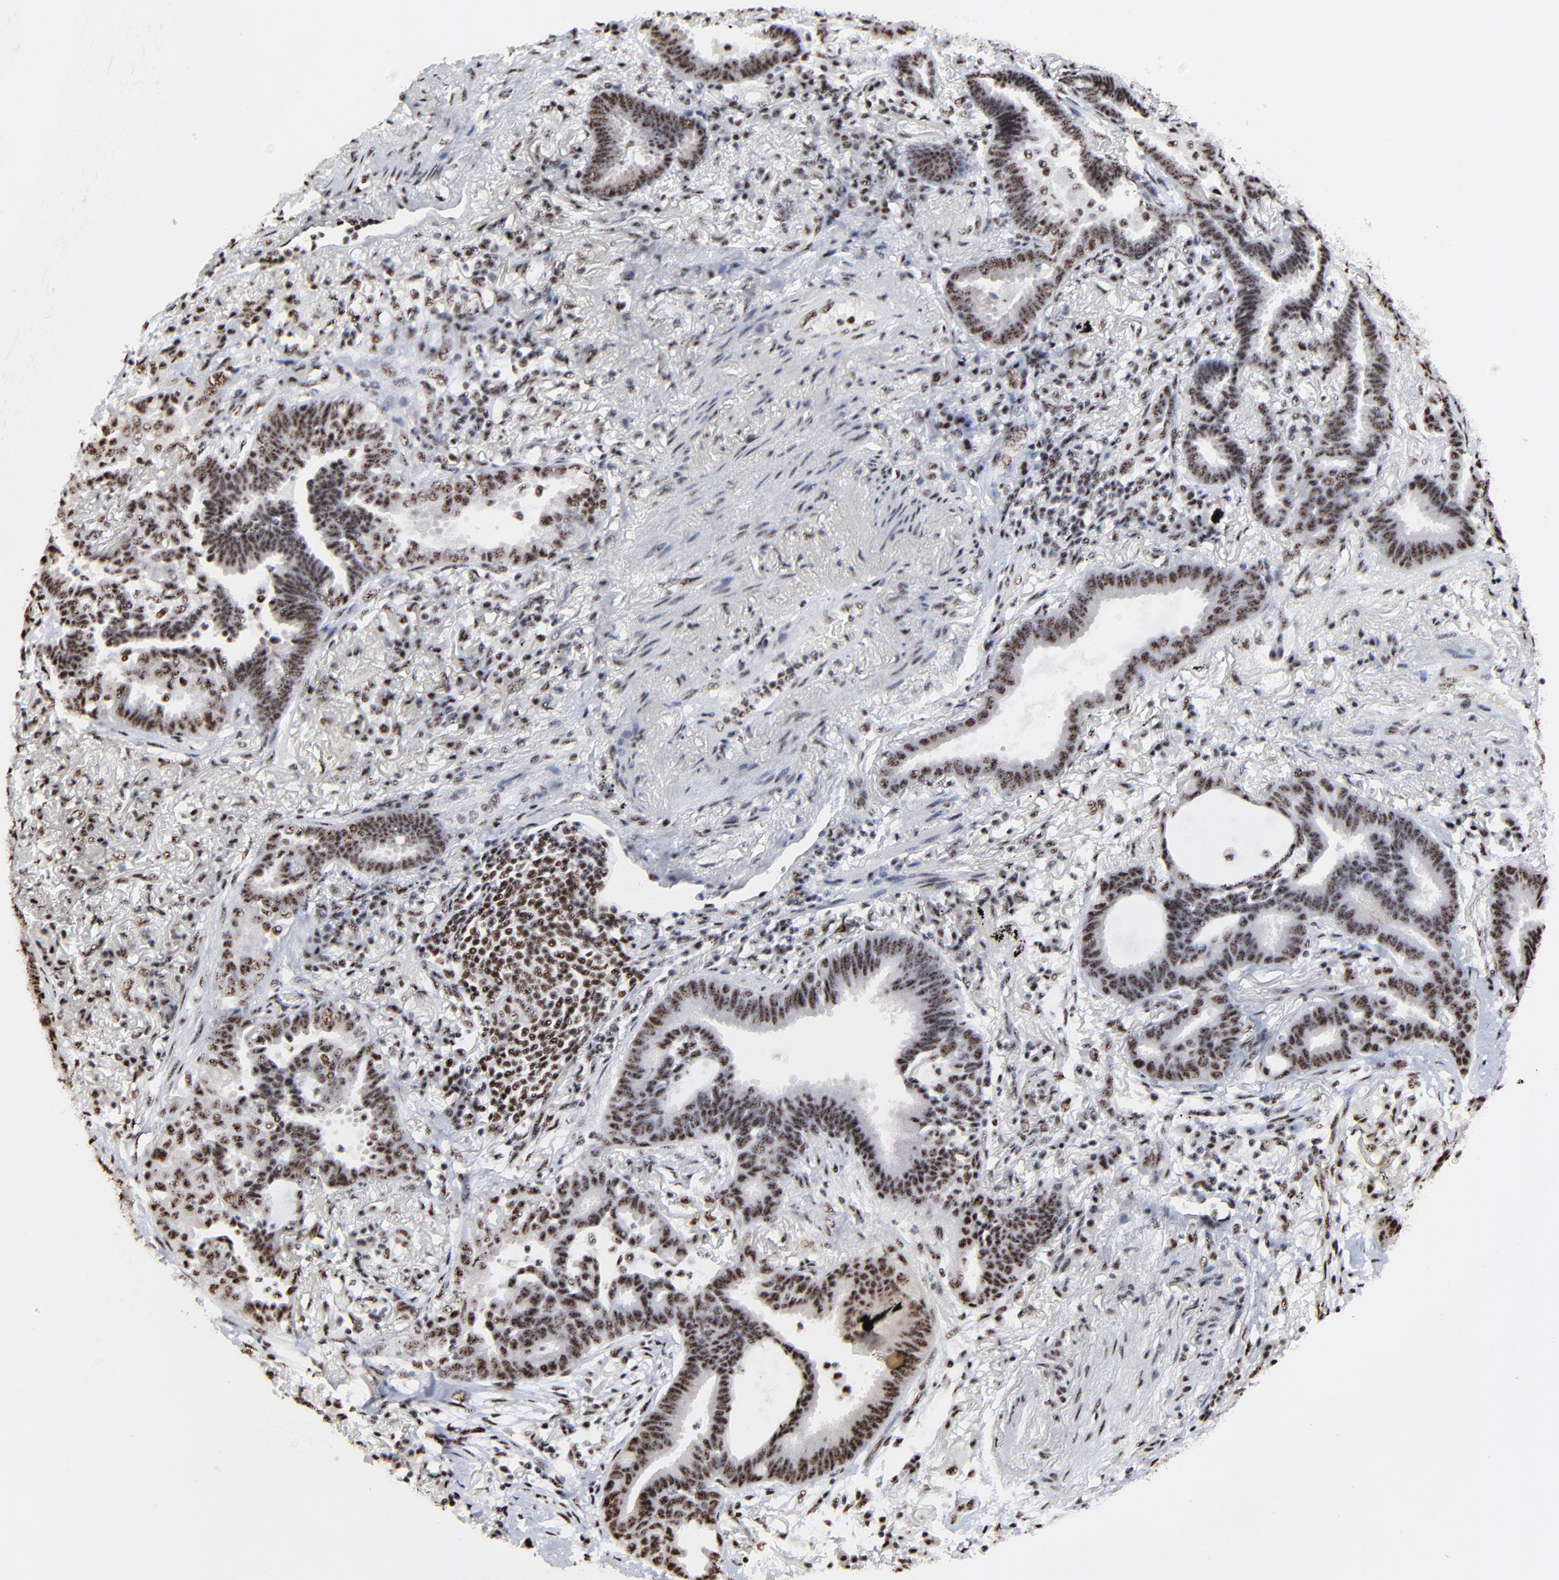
{"staining": {"intensity": "weak", "quantity": ">75%", "location": "nuclear"}, "tissue": "lung cancer", "cell_type": "Tumor cells", "image_type": "cancer", "snomed": [{"axis": "morphology", "description": "Adenocarcinoma, NOS"}, {"axis": "topography", "description": "Lung"}], "caption": "Lung cancer (adenocarcinoma) stained with a brown dye reveals weak nuclear positive positivity in about >75% of tumor cells.", "gene": "MBD4", "patient": {"sex": "female", "age": 64}}